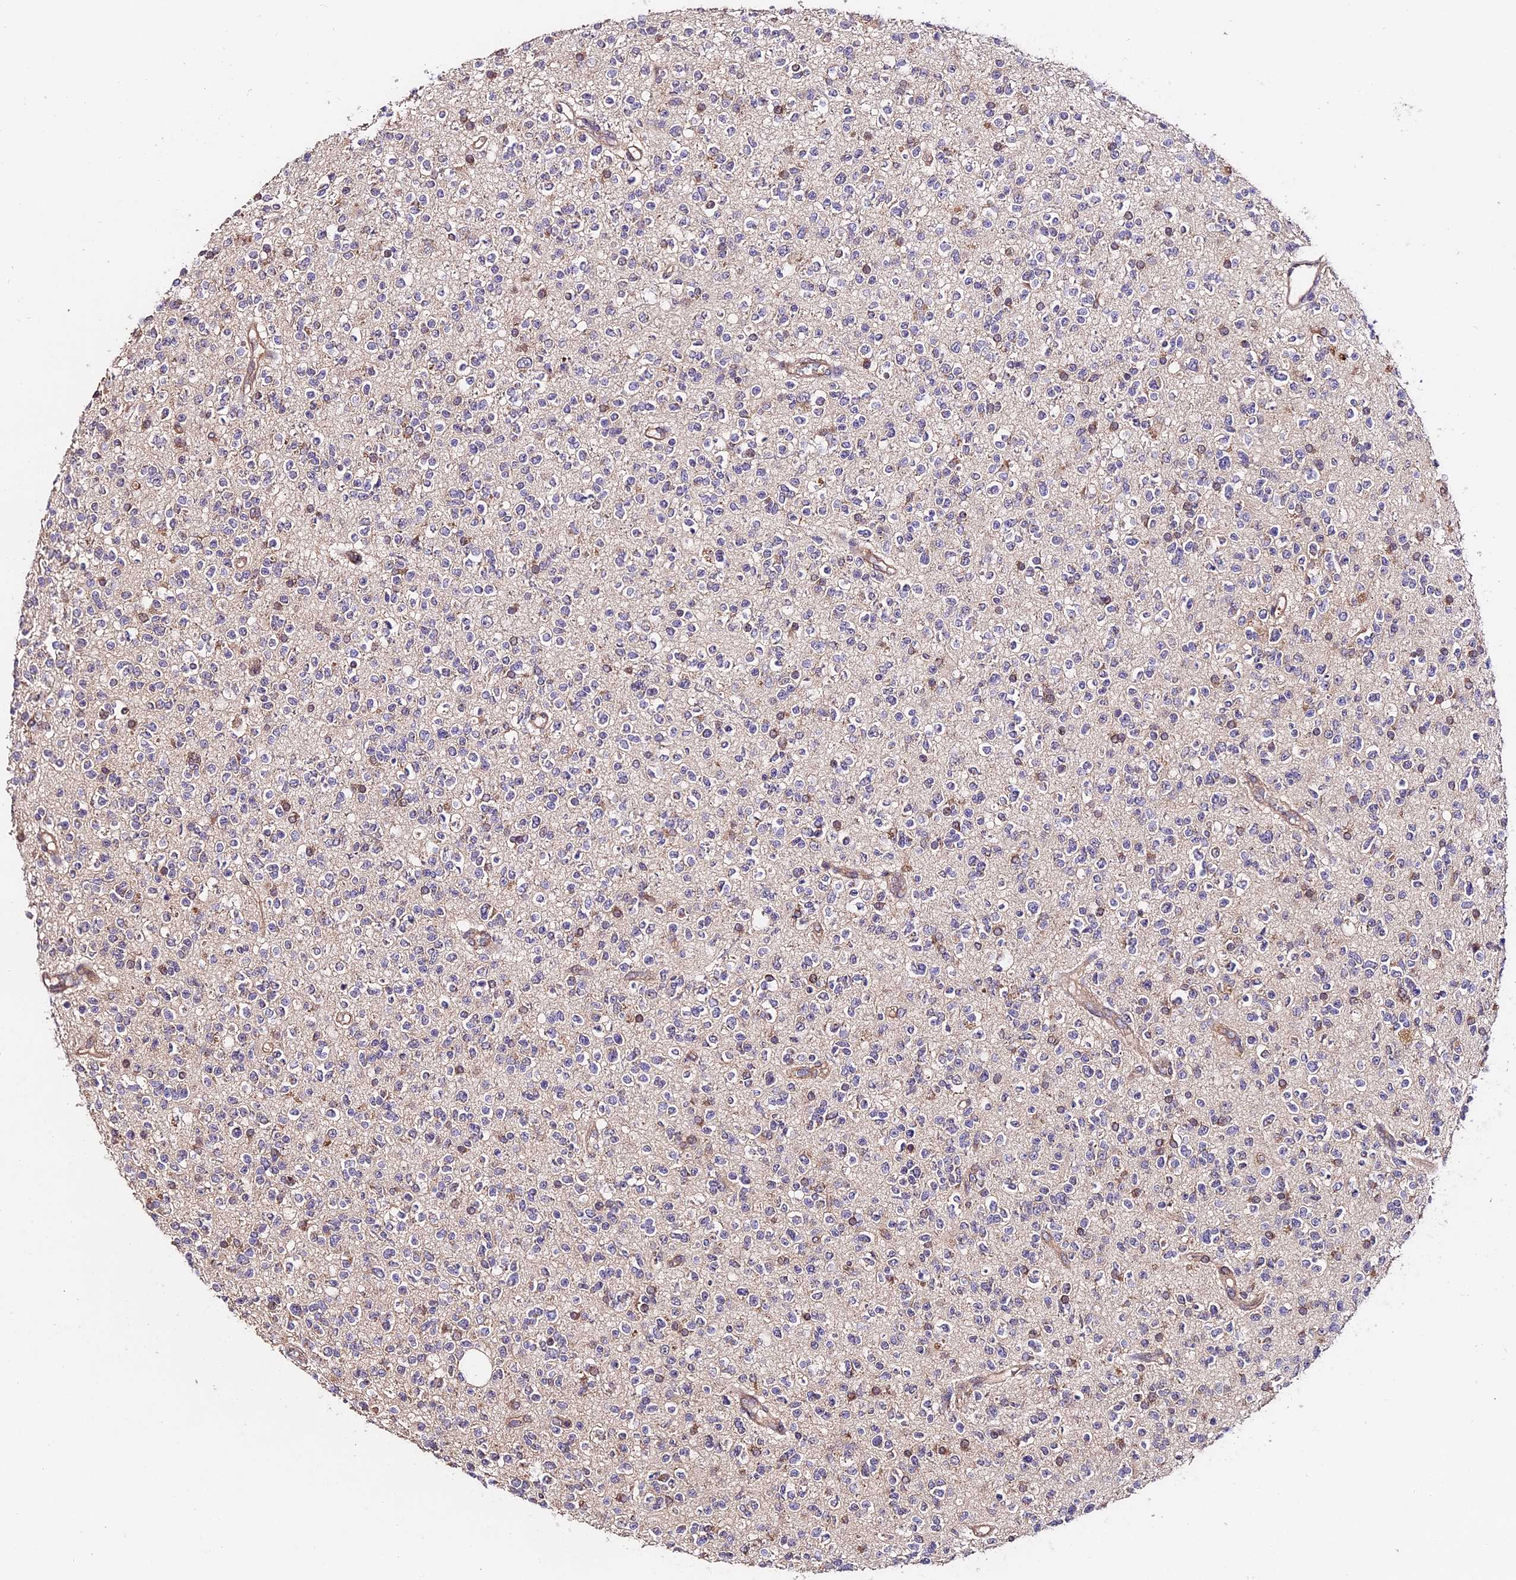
{"staining": {"intensity": "negative", "quantity": "none", "location": "none"}, "tissue": "glioma", "cell_type": "Tumor cells", "image_type": "cancer", "snomed": [{"axis": "morphology", "description": "Glioma, malignant, High grade"}, {"axis": "topography", "description": "Brain"}], "caption": "Glioma was stained to show a protein in brown. There is no significant positivity in tumor cells.", "gene": "CES3", "patient": {"sex": "male", "age": 34}}